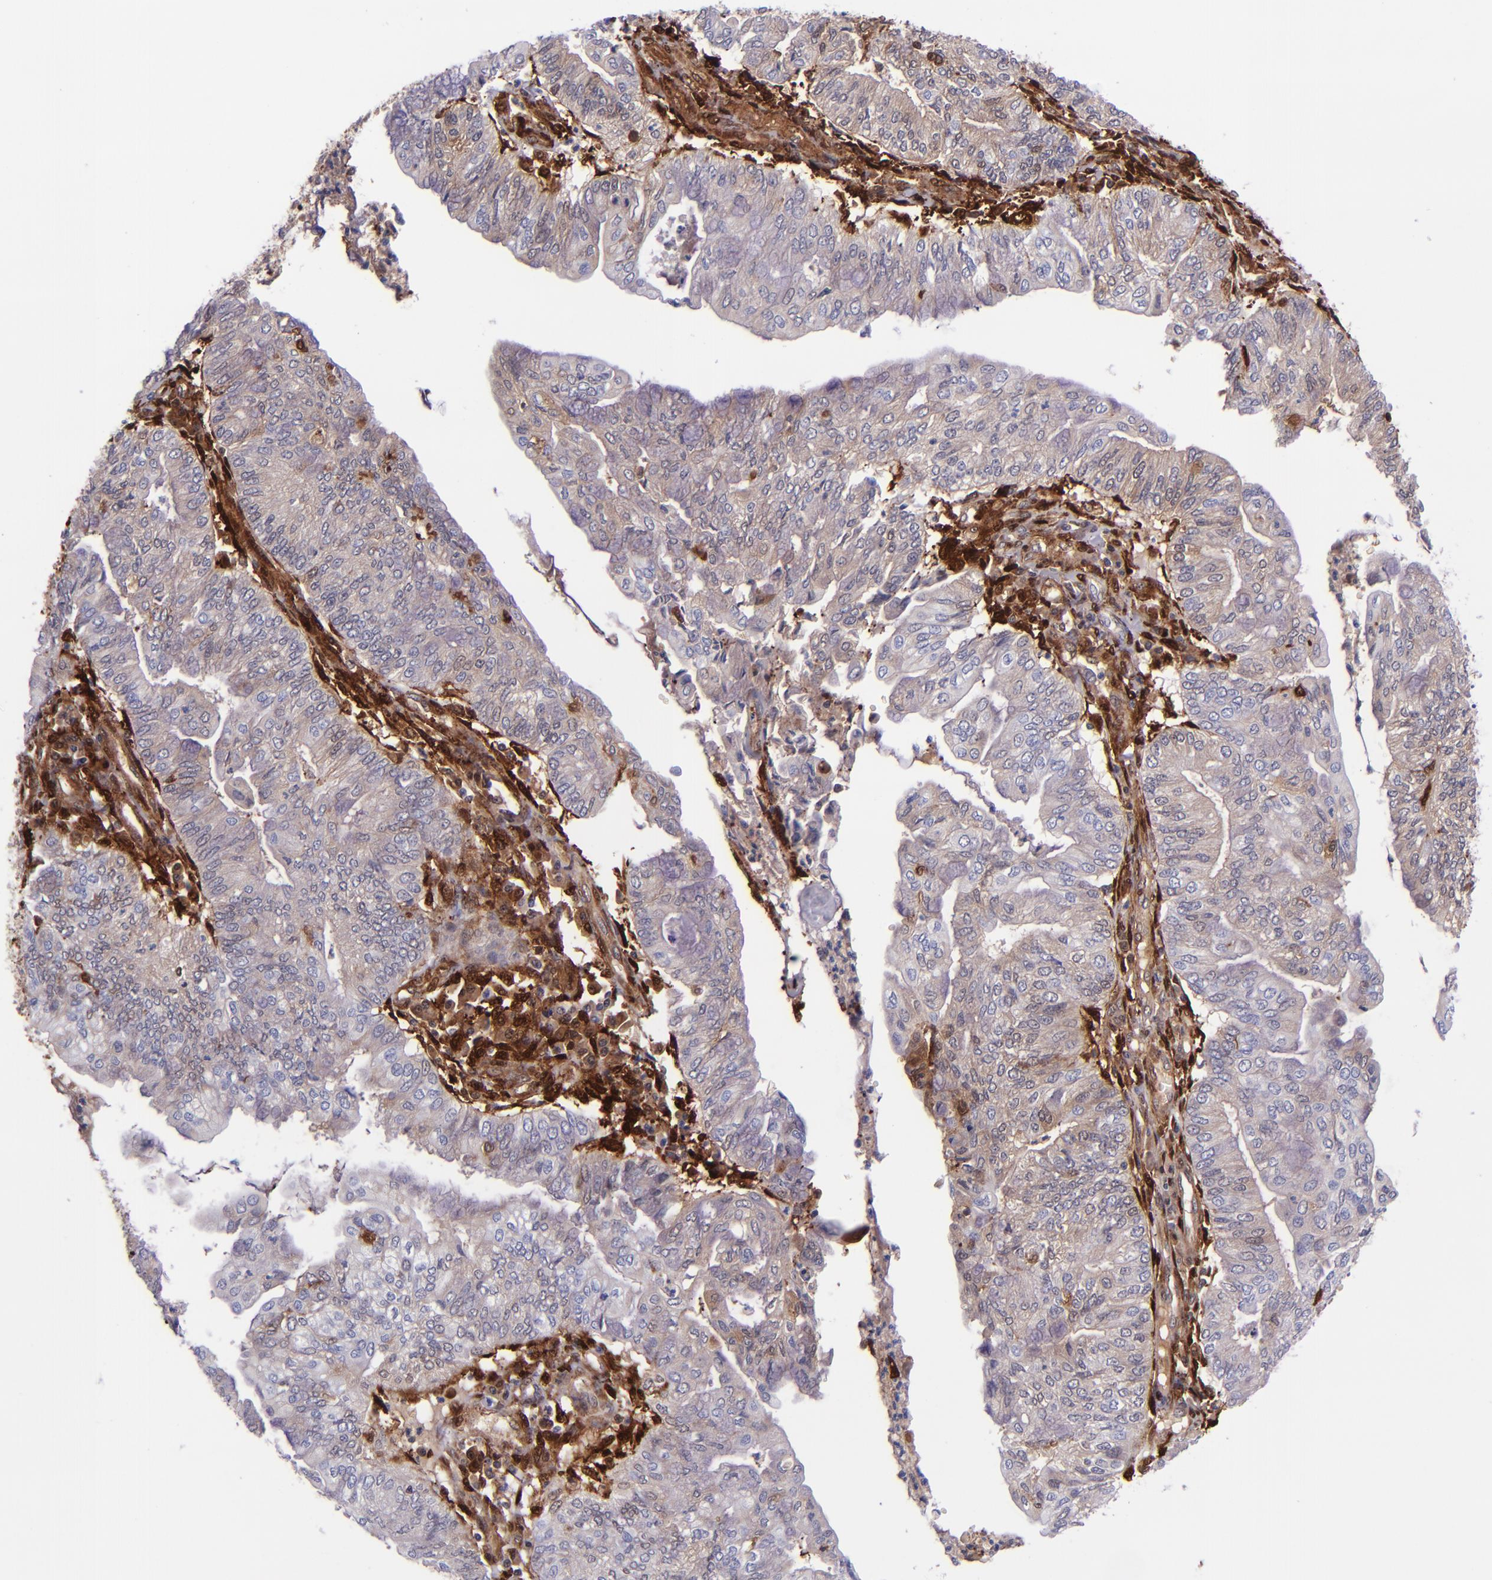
{"staining": {"intensity": "weak", "quantity": "25%-75%", "location": "cytoplasmic/membranous"}, "tissue": "endometrial cancer", "cell_type": "Tumor cells", "image_type": "cancer", "snomed": [{"axis": "morphology", "description": "Adenocarcinoma, NOS"}, {"axis": "topography", "description": "Endometrium"}], "caption": "A brown stain shows weak cytoplasmic/membranous positivity of a protein in adenocarcinoma (endometrial) tumor cells.", "gene": "LGALS1", "patient": {"sex": "female", "age": 59}}